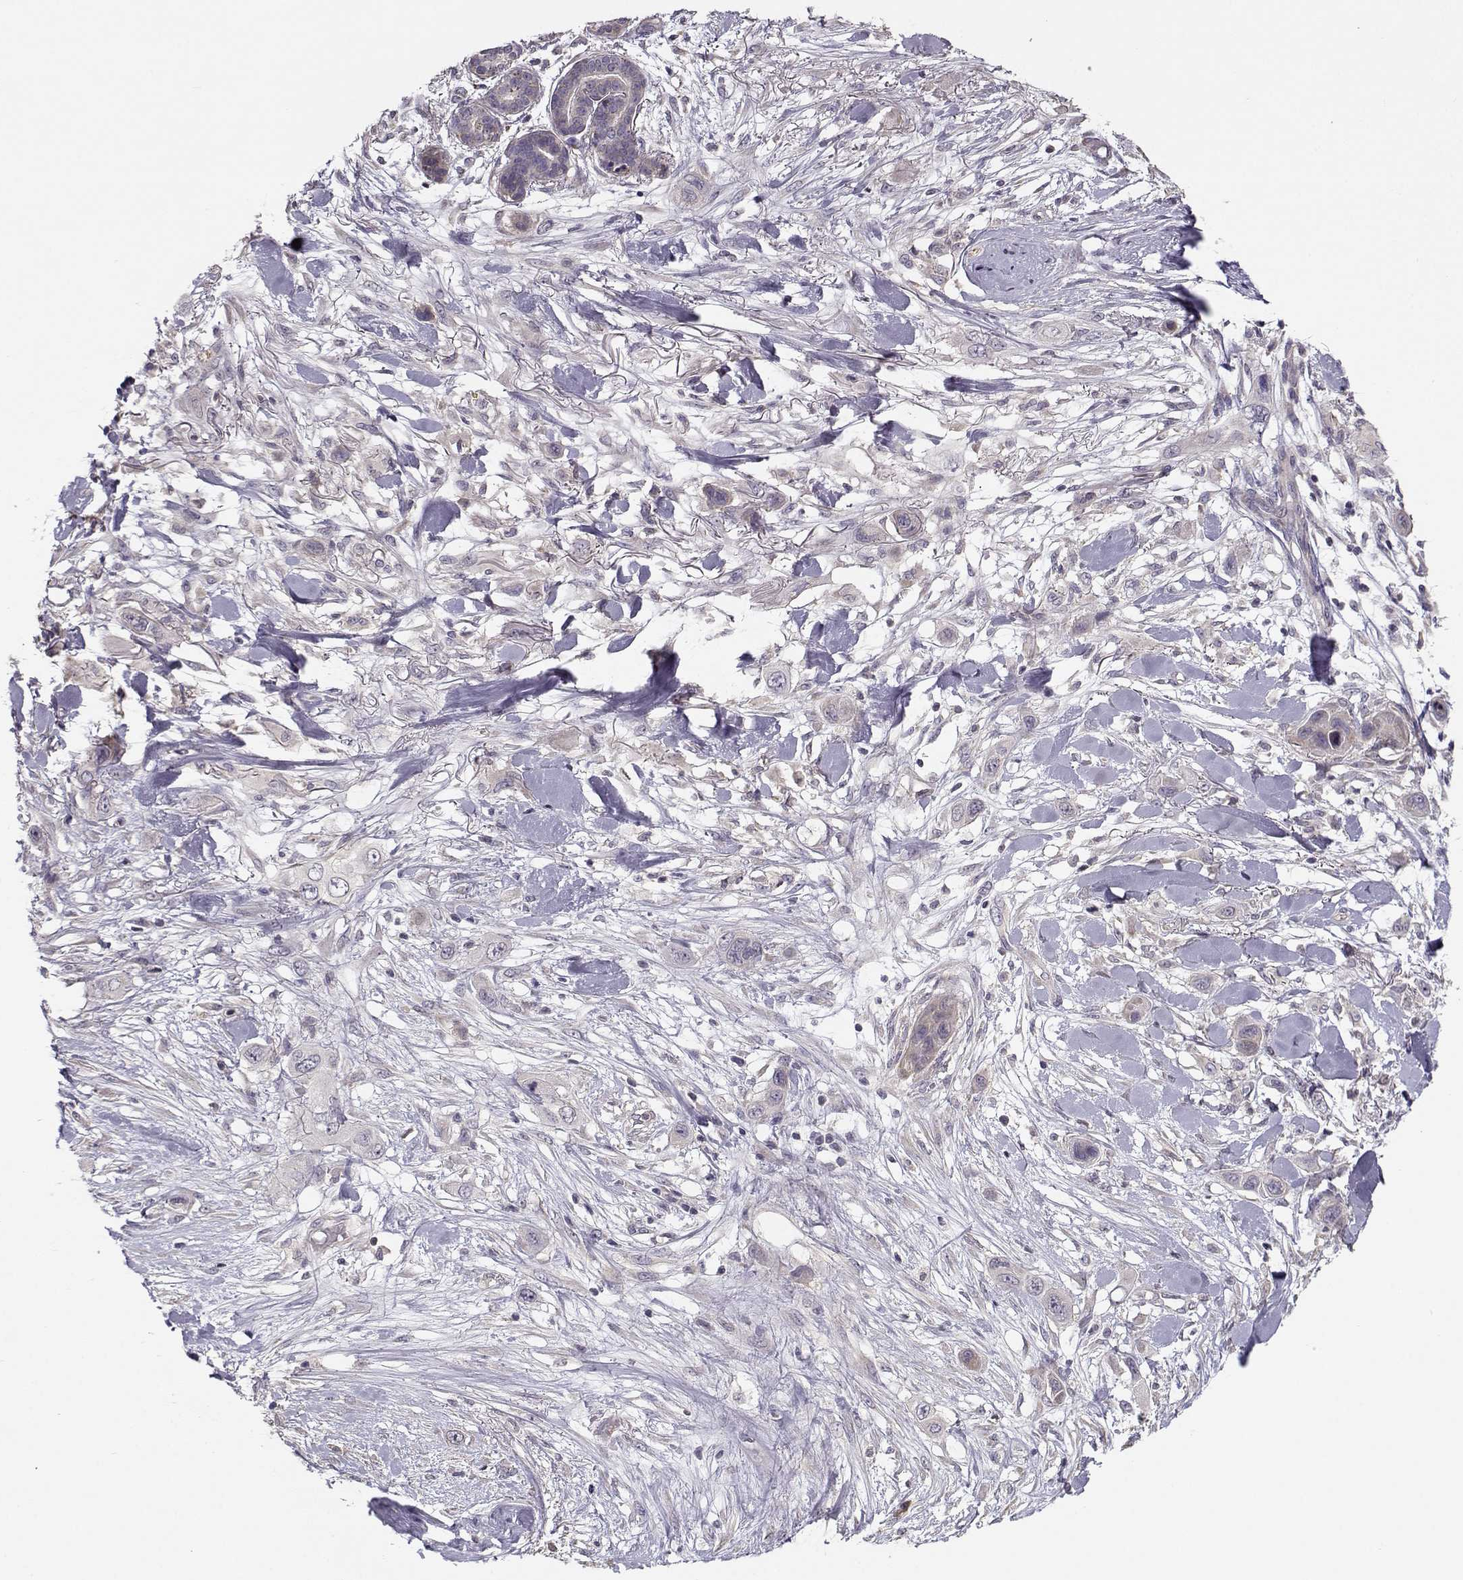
{"staining": {"intensity": "negative", "quantity": "none", "location": "none"}, "tissue": "skin cancer", "cell_type": "Tumor cells", "image_type": "cancer", "snomed": [{"axis": "morphology", "description": "Squamous cell carcinoma, NOS"}, {"axis": "topography", "description": "Skin"}], "caption": "Immunohistochemistry (IHC) histopathology image of squamous cell carcinoma (skin) stained for a protein (brown), which demonstrates no staining in tumor cells. (Brightfield microscopy of DAB (3,3'-diaminobenzidine) immunohistochemistry (IHC) at high magnification).", "gene": "ENTPD8", "patient": {"sex": "male", "age": 79}}